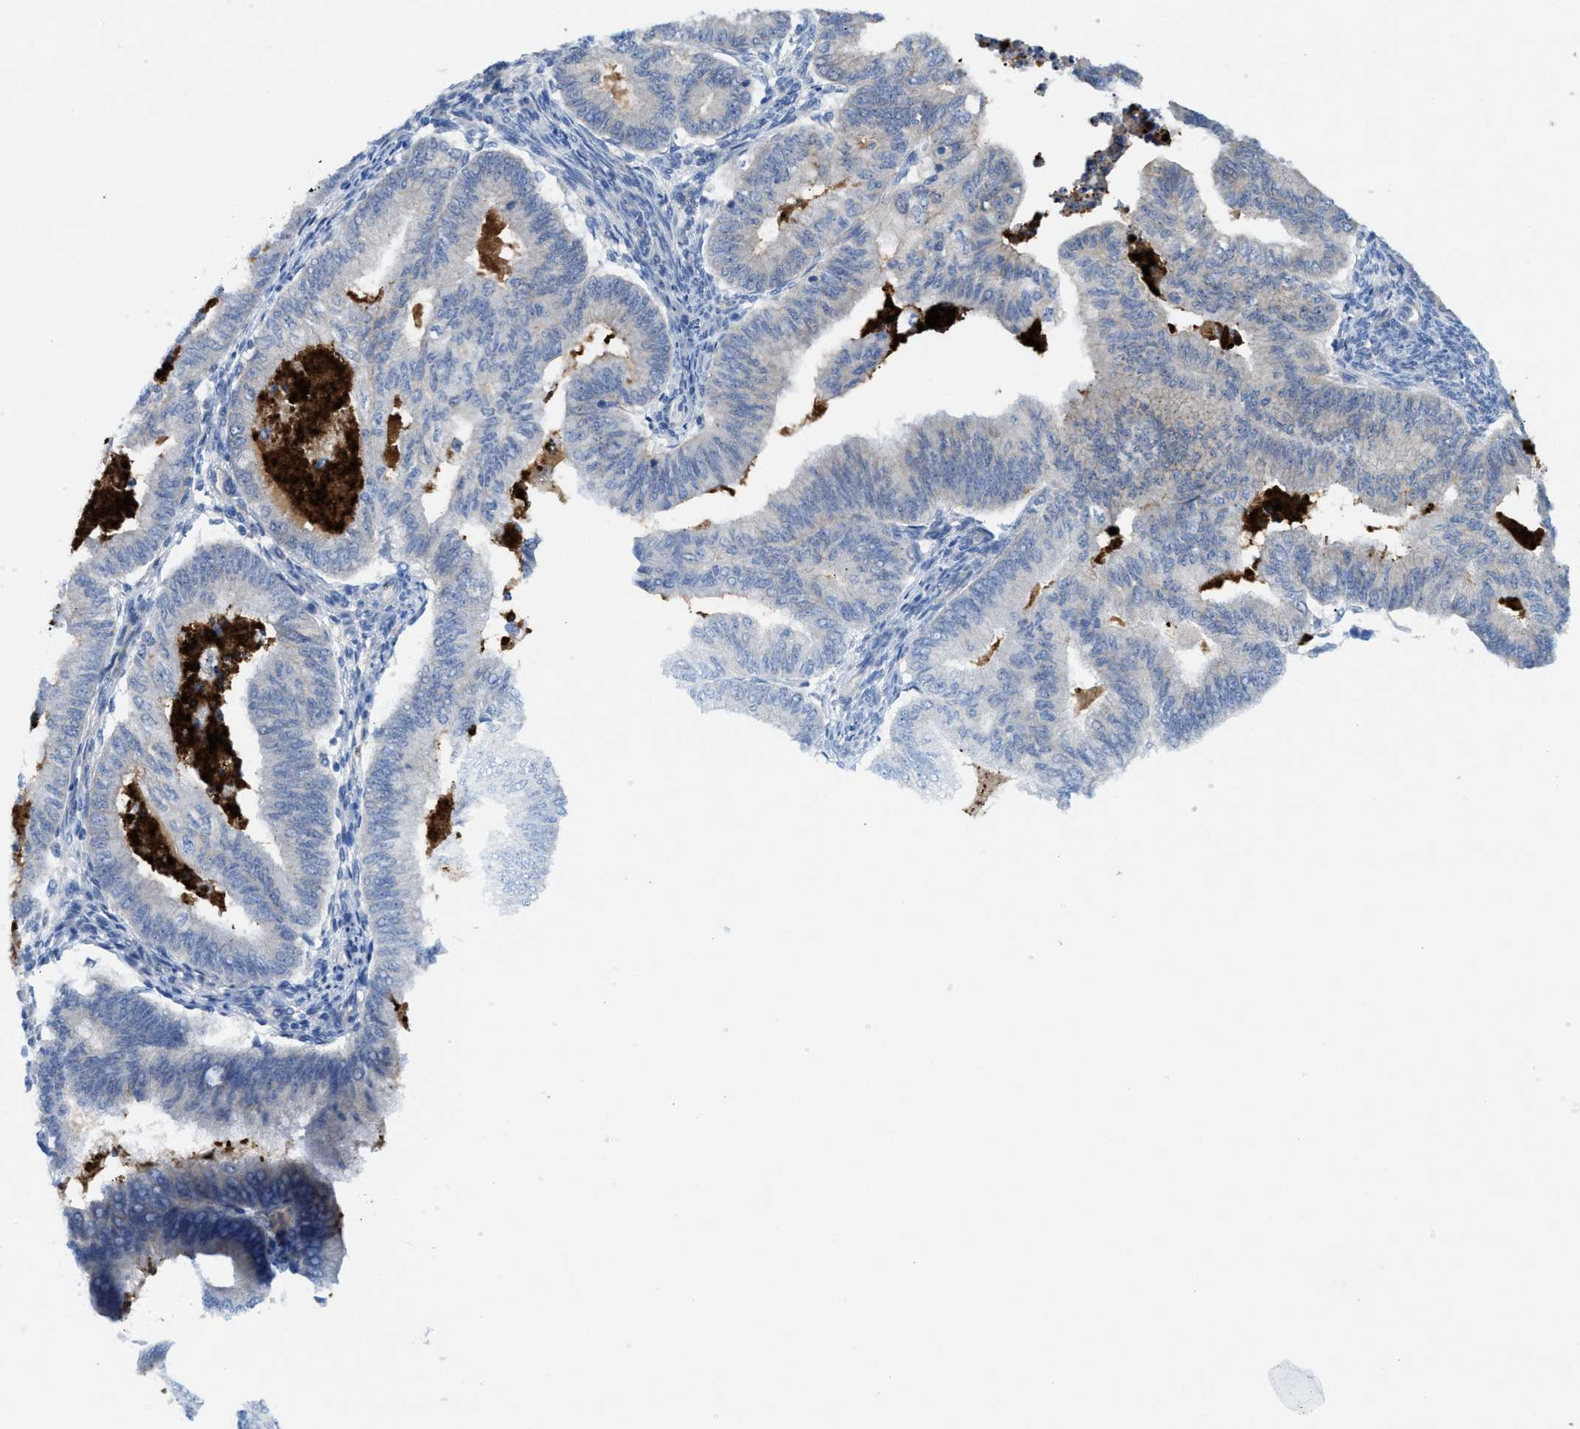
{"staining": {"intensity": "negative", "quantity": "none", "location": "none"}, "tissue": "endometrial cancer", "cell_type": "Tumor cells", "image_type": "cancer", "snomed": [{"axis": "morphology", "description": "Polyp, NOS"}, {"axis": "morphology", "description": "Adenocarcinoma, NOS"}, {"axis": "morphology", "description": "Adenoma, NOS"}, {"axis": "topography", "description": "Endometrium"}], "caption": "Tumor cells show no significant staining in adenocarcinoma (endometrial).", "gene": "CMTM1", "patient": {"sex": "female", "age": 79}}